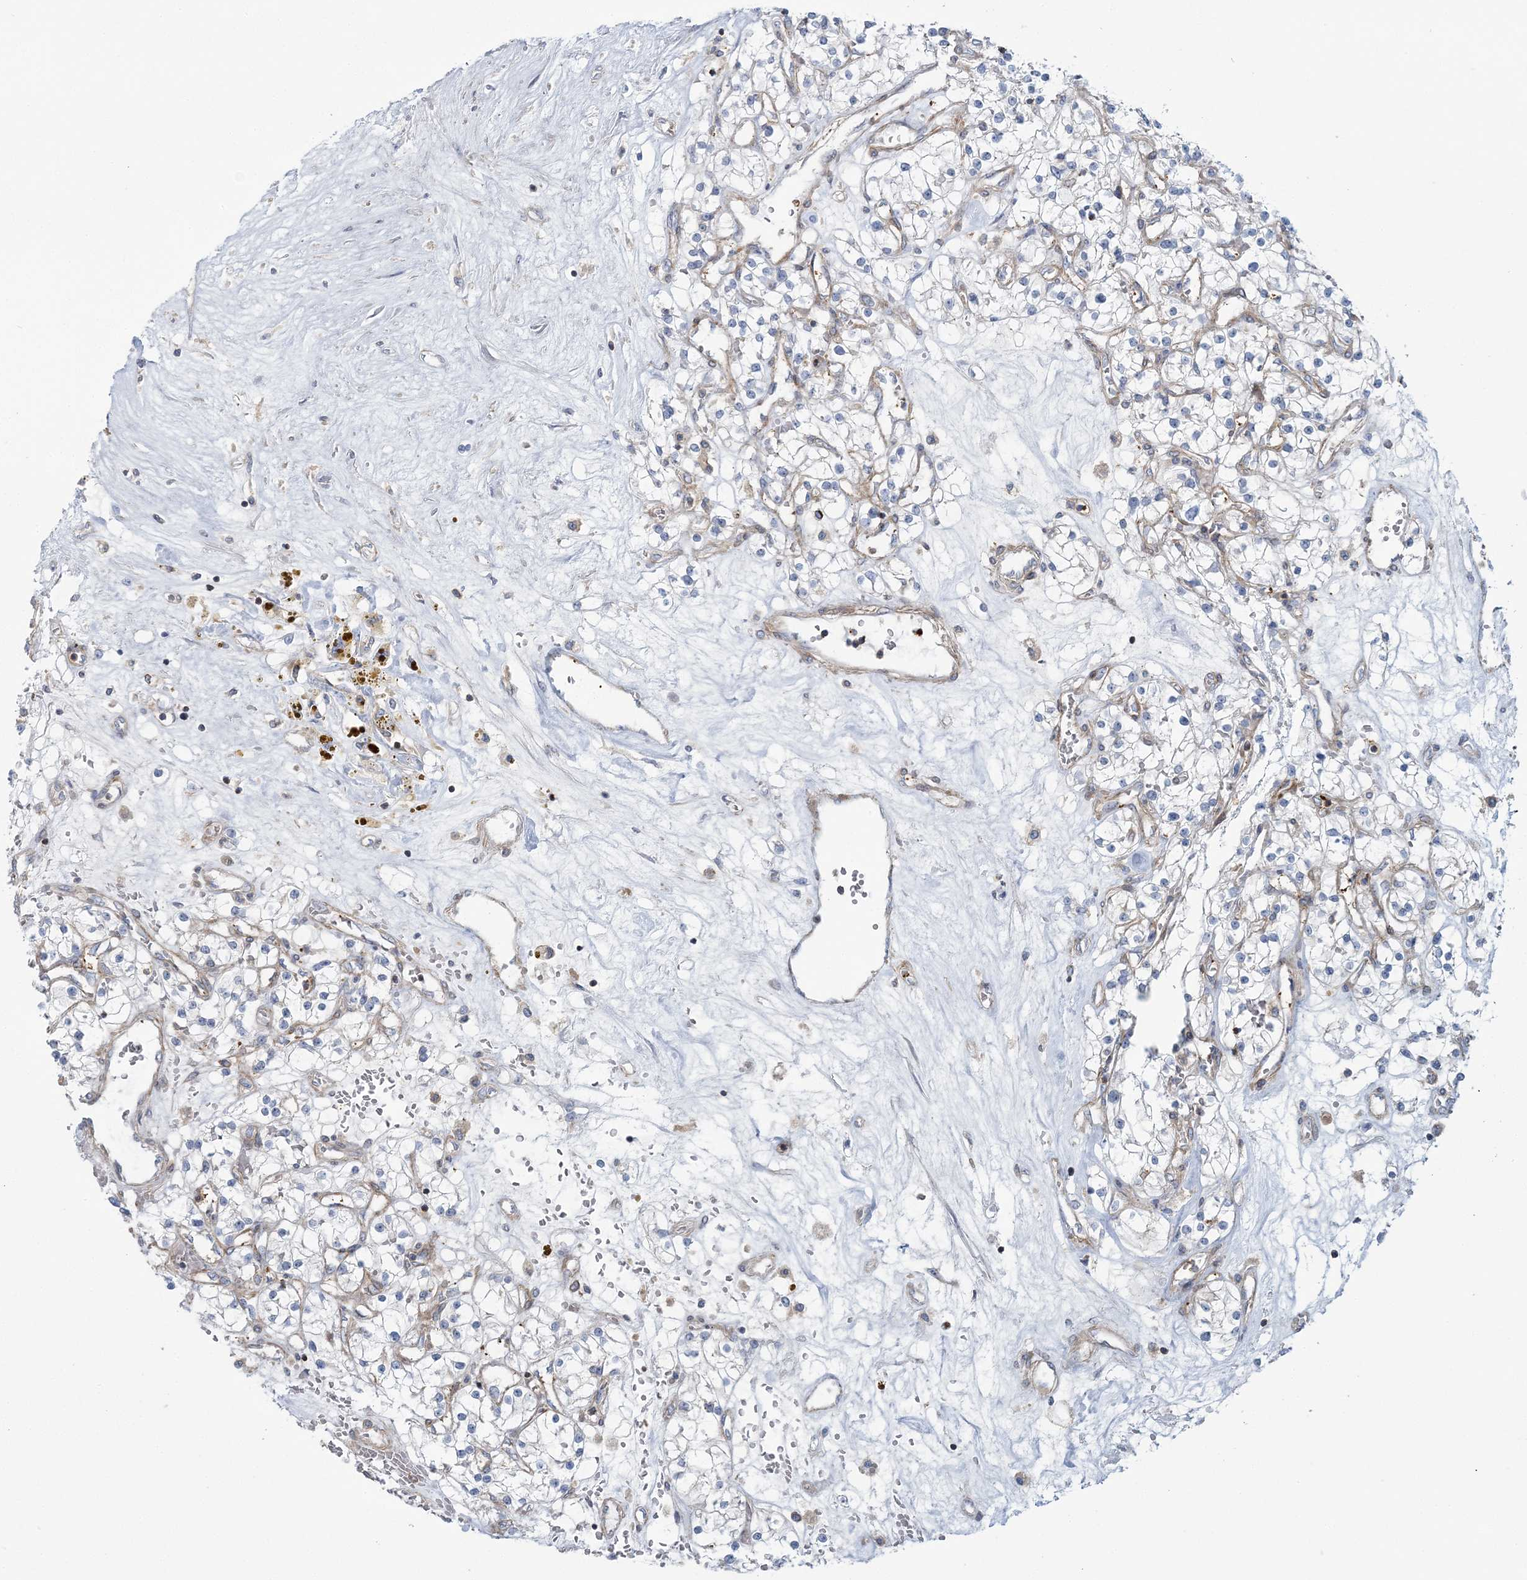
{"staining": {"intensity": "negative", "quantity": "none", "location": "none"}, "tissue": "renal cancer", "cell_type": "Tumor cells", "image_type": "cancer", "snomed": [{"axis": "morphology", "description": "Normal tissue, NOS"}, {"axis": "morphology", "description": "Adenocarcinoma, NOS"}, {"axis": "topography", "description": "Kidney"}], "caption": "The immunohistochemistry photomicrograph has no significant staining in tumor cells of renal cancer tissue. Nuclei are stained in blue.", "gene": "CUEDC2", "patient": {"sex": "male", "age": 68}}